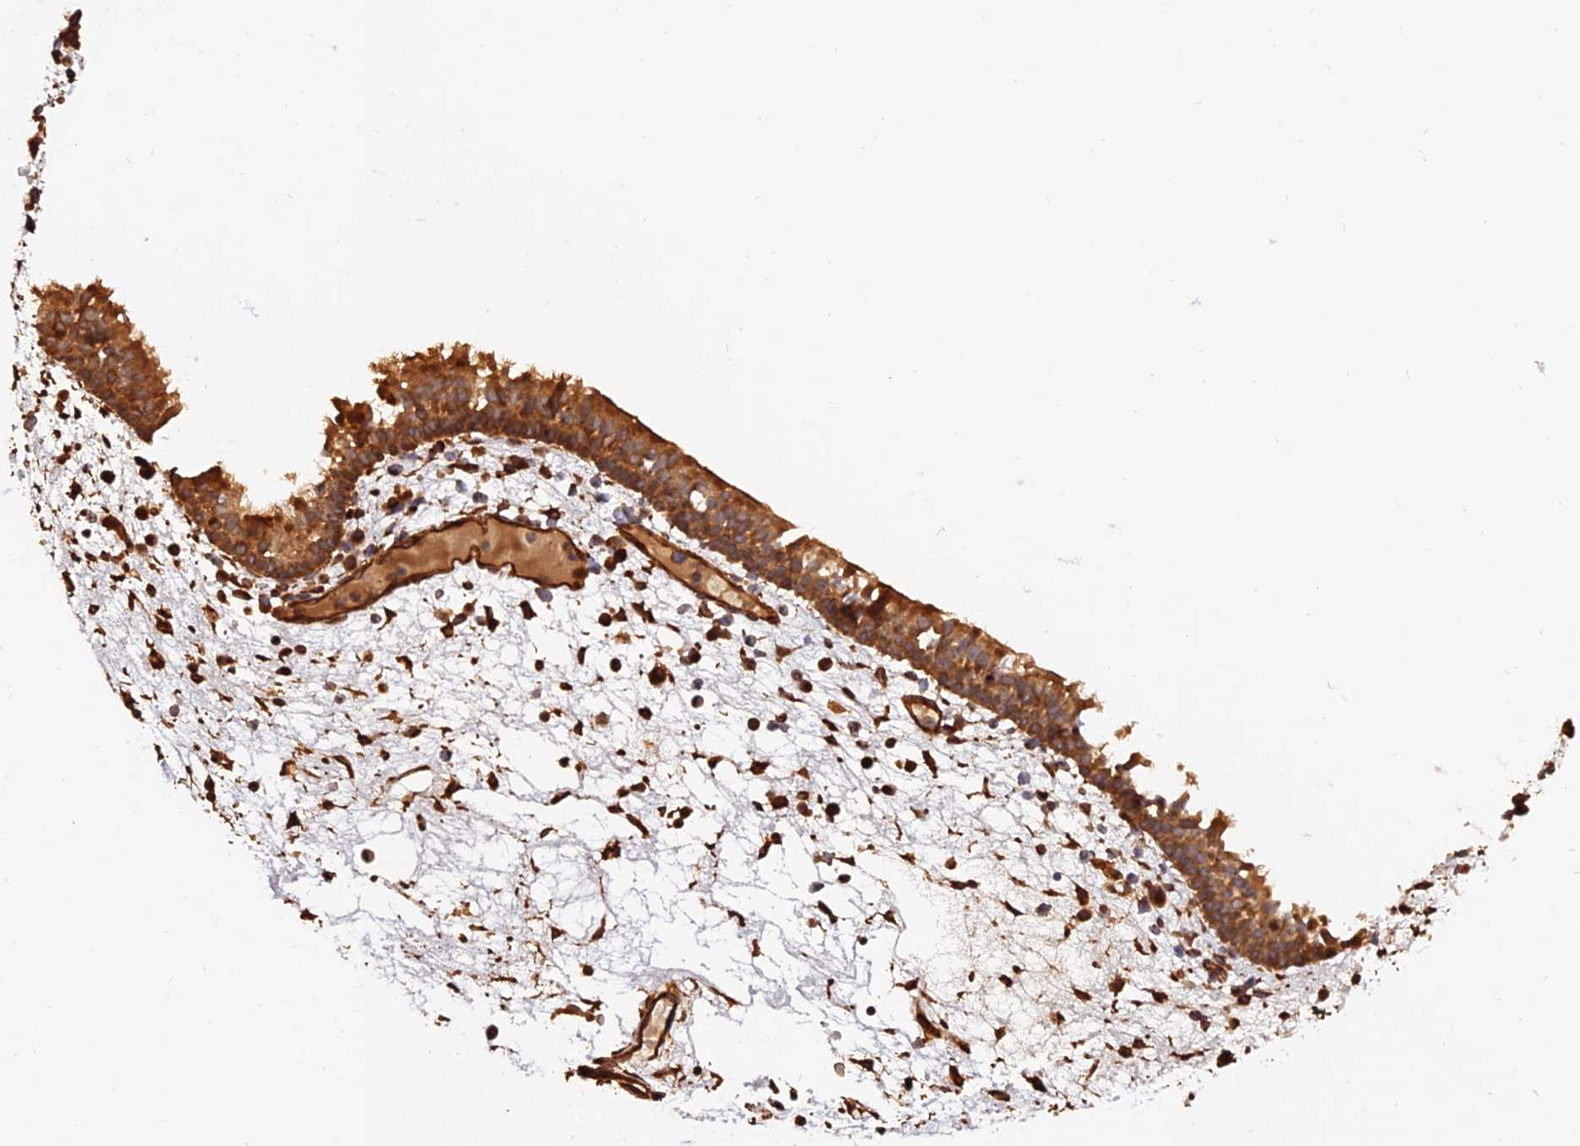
{"staining": {"intensity": "strong", "quantity": ">75%", "location": "cytoplasmic/membranous"}, "tissue": "nasopharynx", "cell_type": "Respiratory epithelial cells", "image_type": "normal", "snomed": [{"axis": "morphology", "description": "Normal tissue, NOS"}, {"axis": "morphology", "description": "Inflammation, NOS"}, {"axis": "morphology", "description": "Malignant melanoma, Metastatic site"}, {"axis": "topography", "description": "Nasopharynx"}], "caption": "Protein staining exhibits strong cytoplasmic/membranous staining in approximately >75% of respiratory epithelial cells in benign nasopharynx. The protein of interest is shown in brown color, while the nuclei are stained blue.", "gene": "CREBL2", "patient": {"sex": "male", "age": 70}}